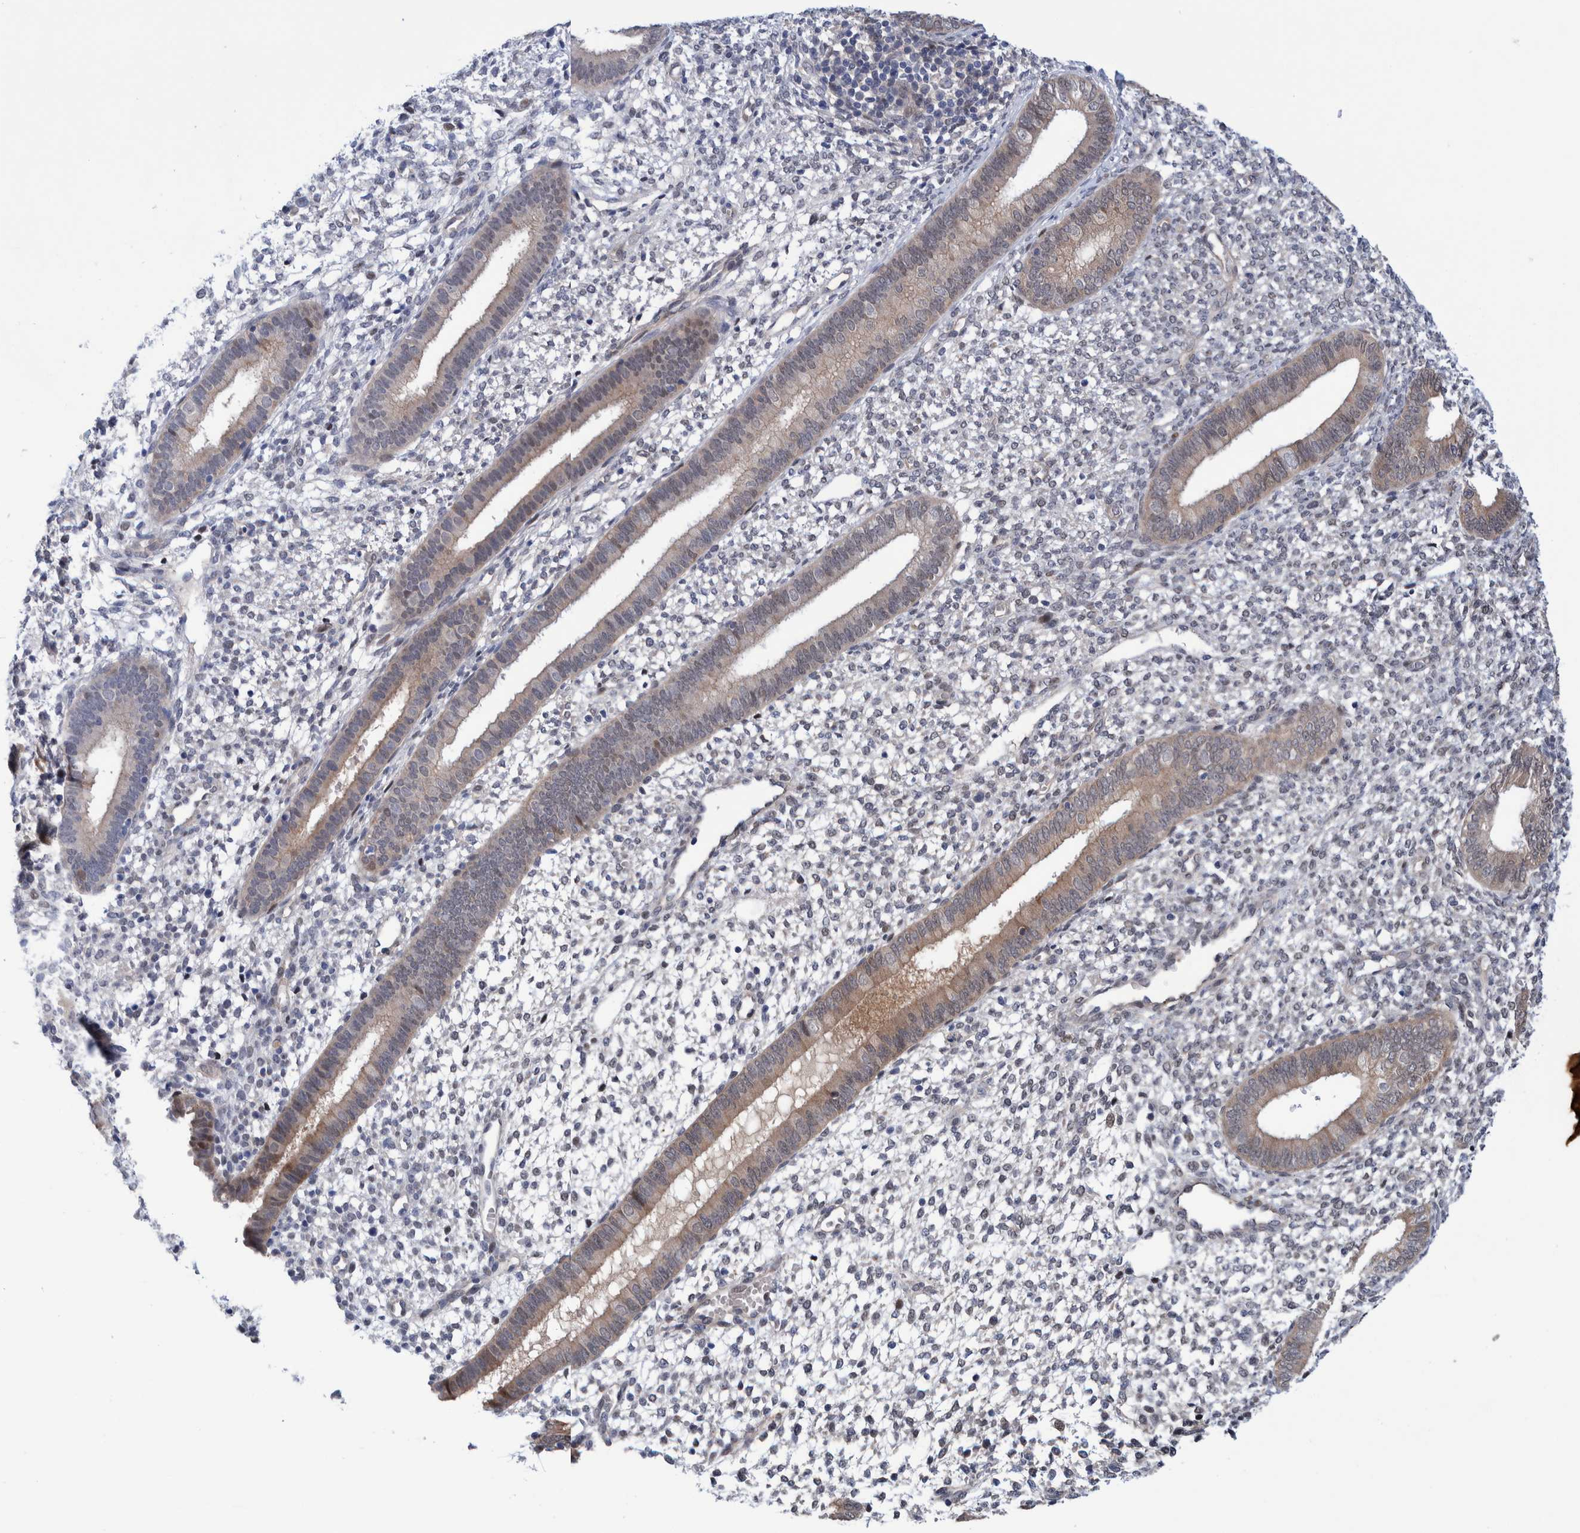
{"staining": {"intensity": "weak", "quantity": "25%-75%", "location": "nuclear"}, "tissue": "endometrium", "cell_type": "Cells in endometrial stroma", "image_type": "normal", "snomed": [{"axis": "morphology", "description": "Normal tissue, NOS"}, {"axis": "topography", "description": "Endometrium"}], "caption": "Protein expression by immunohistochemistry (IHC) reveals weak nuclear staining in about 25%-75% of cells in endometrial stroma in normal endometrium.", "gene": "PFAS", "patient": {"sex": "female", "age": 46}}